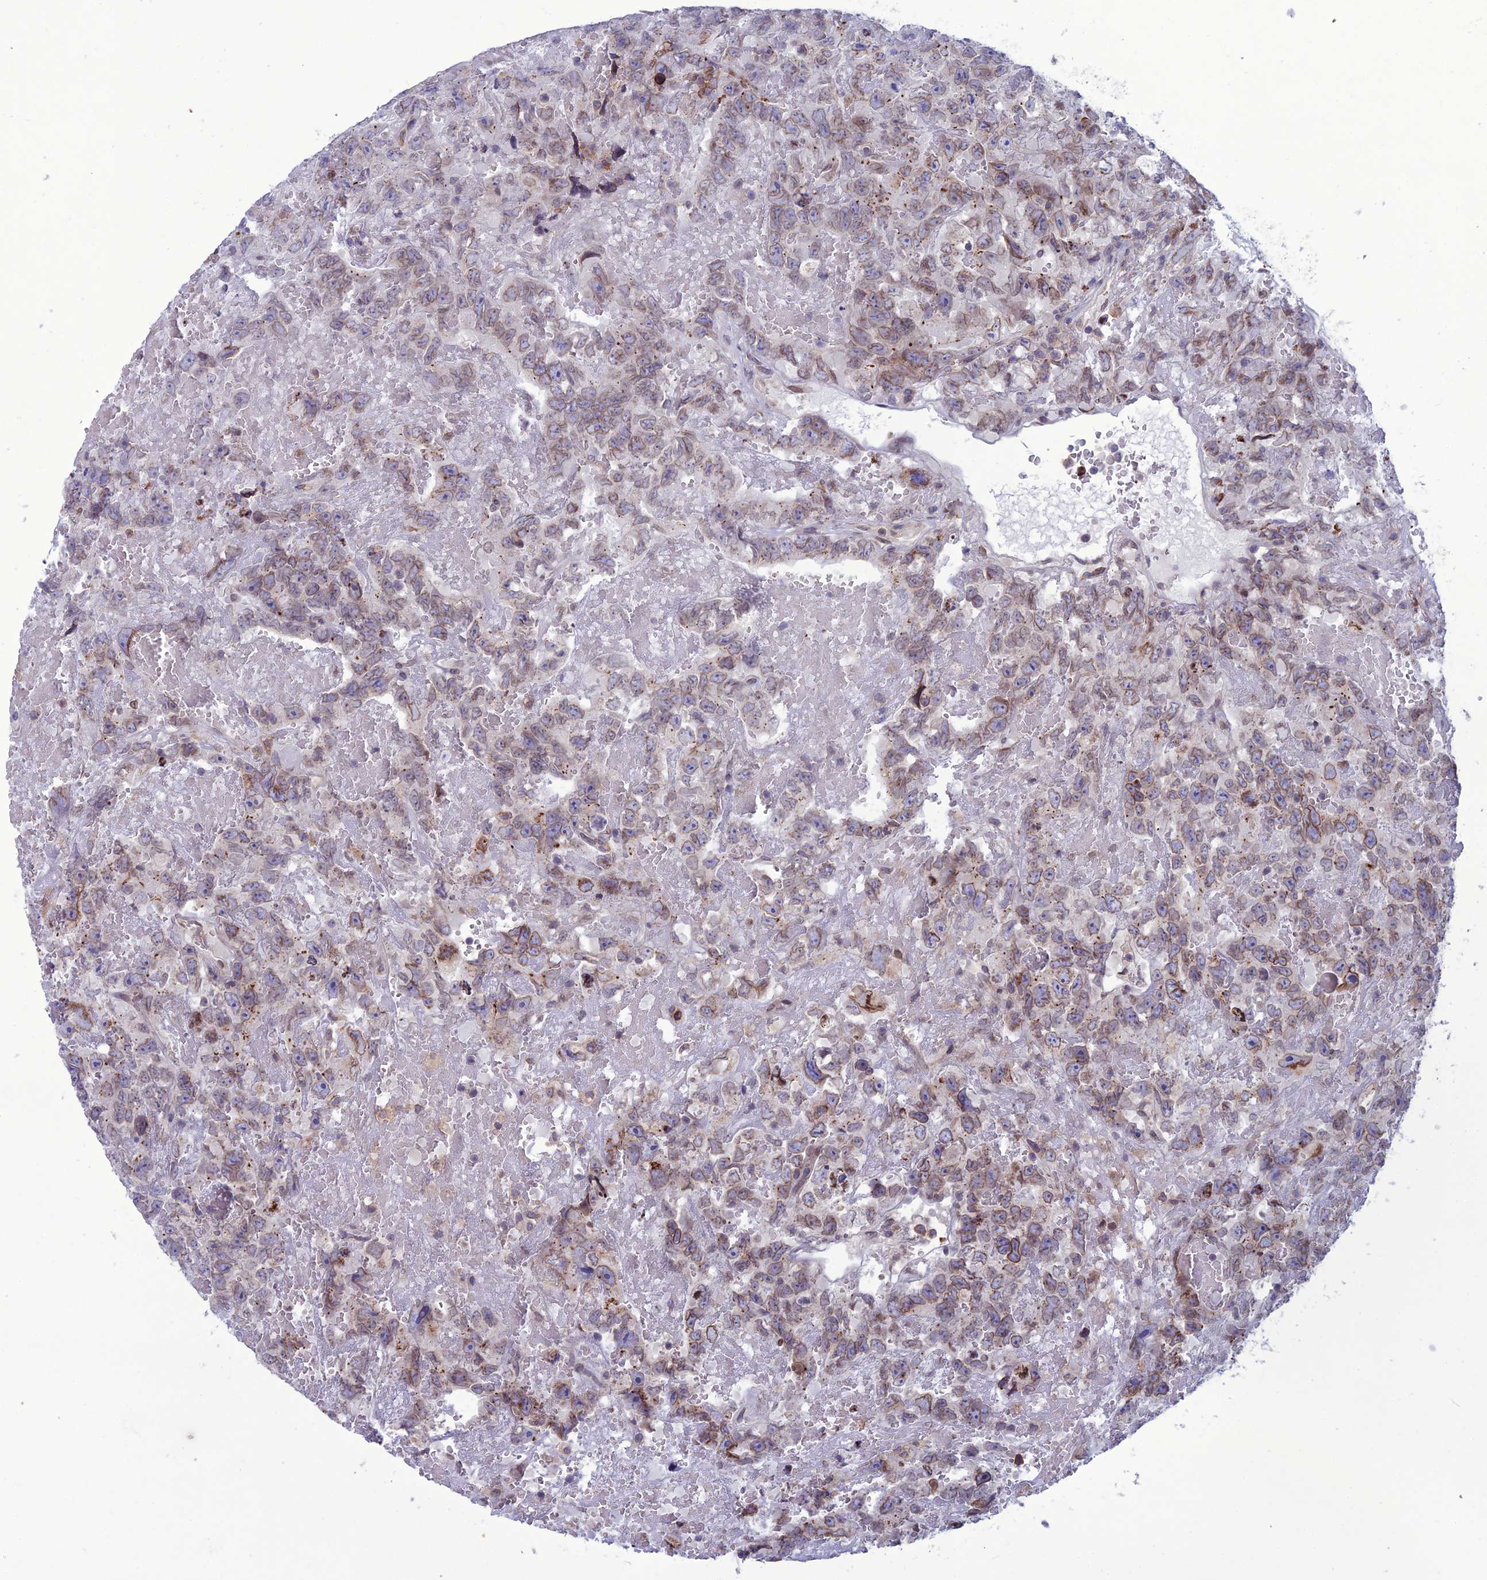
{"staining": {"intensity": "moderate", "quantity": "25%-75%", "location": "cytoplasmic/membranous,nuclear"}, "tissue": "testis cancer", "cell_type": "Tumor cells", "image_type": "cancer", "snomed": [{"axis": "morphology", "description": "Carcinoma, Embryonal, NOS"}, {"axis": "topography", "description": "Testis"}], "caption": "Immunohistochemistry micrograph of testis cancer (embryonal carcinoma) stained for a protein (brown), which shows medium levels of moderate cytoplasmic/membranous and nuclear positivity in about 25%-75% of tumor cells.", "gene": "WDR46", "patient": {"sex": "male", "age": 45}}